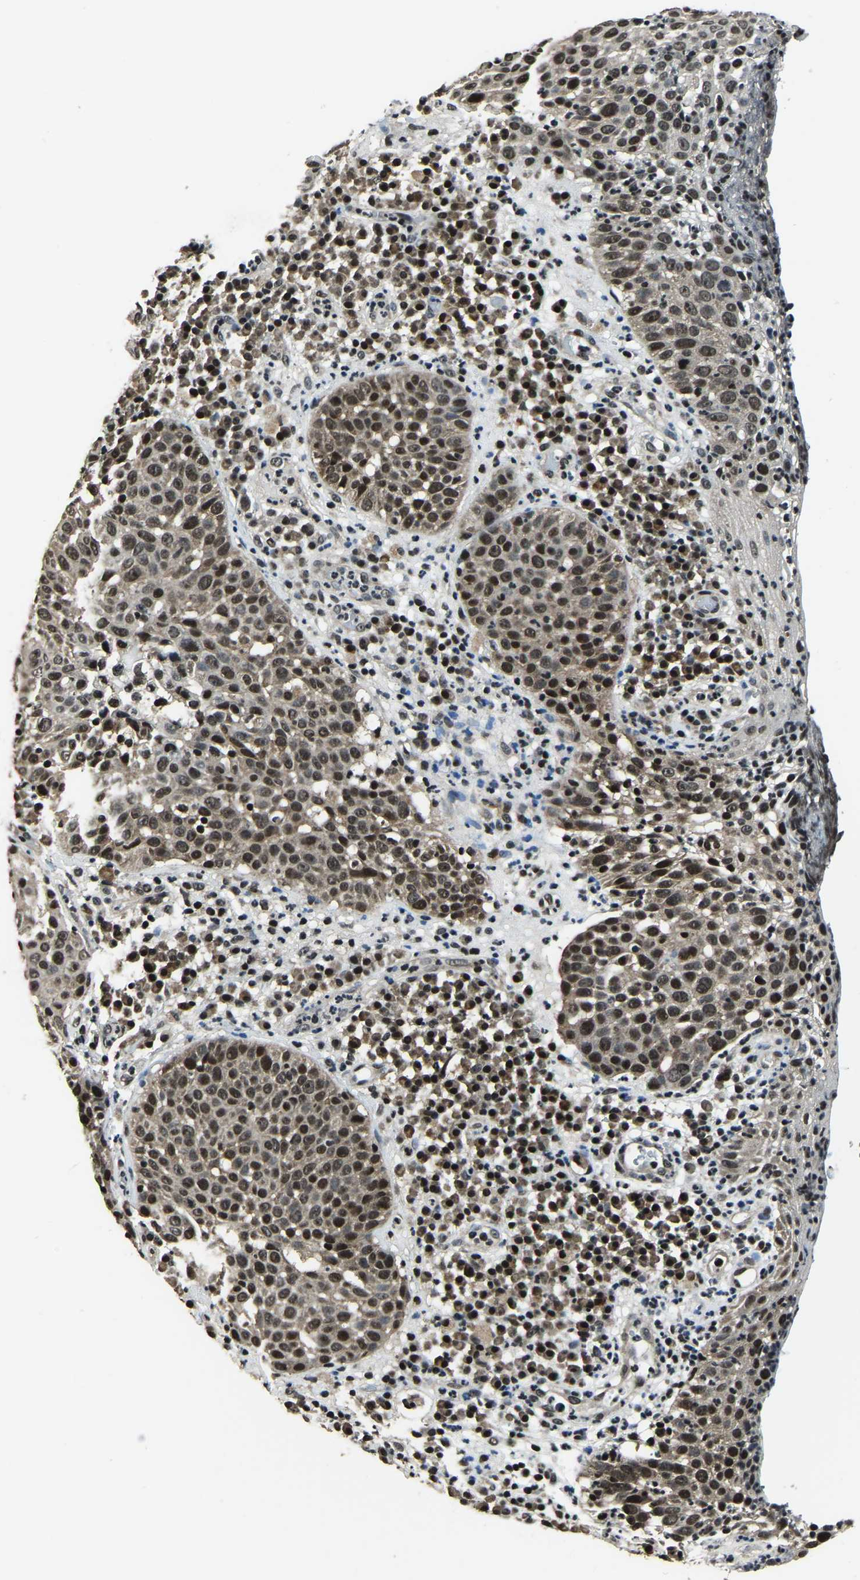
{"staining": {"intensity": "moderate", "quantity": "25%-75%", "location": "nuclear"}, "tissue": "skin cancer", "cell_type": "Tumor cells", "image_type": "cancer", "snomed": [{"axis": "morphology", "description": "Squamous cell carcinoma in situ, NOS"}, {"axis": "morphology", "description": "Squamous cell carcinoma, NOS"}, {"axis": "topography", "description": "Skin"}], "caption": "Moderate nuclear protein staining is seen in about 25%-75% of tumor cells in skin squamous cell carcinoma in situ. (DAB (3,3'-diaminobenzidine) IHC with brightfield microscopy, high magnification).", "gene": "ANKIB1", "patient": {"sex": "male", "age": 93}}